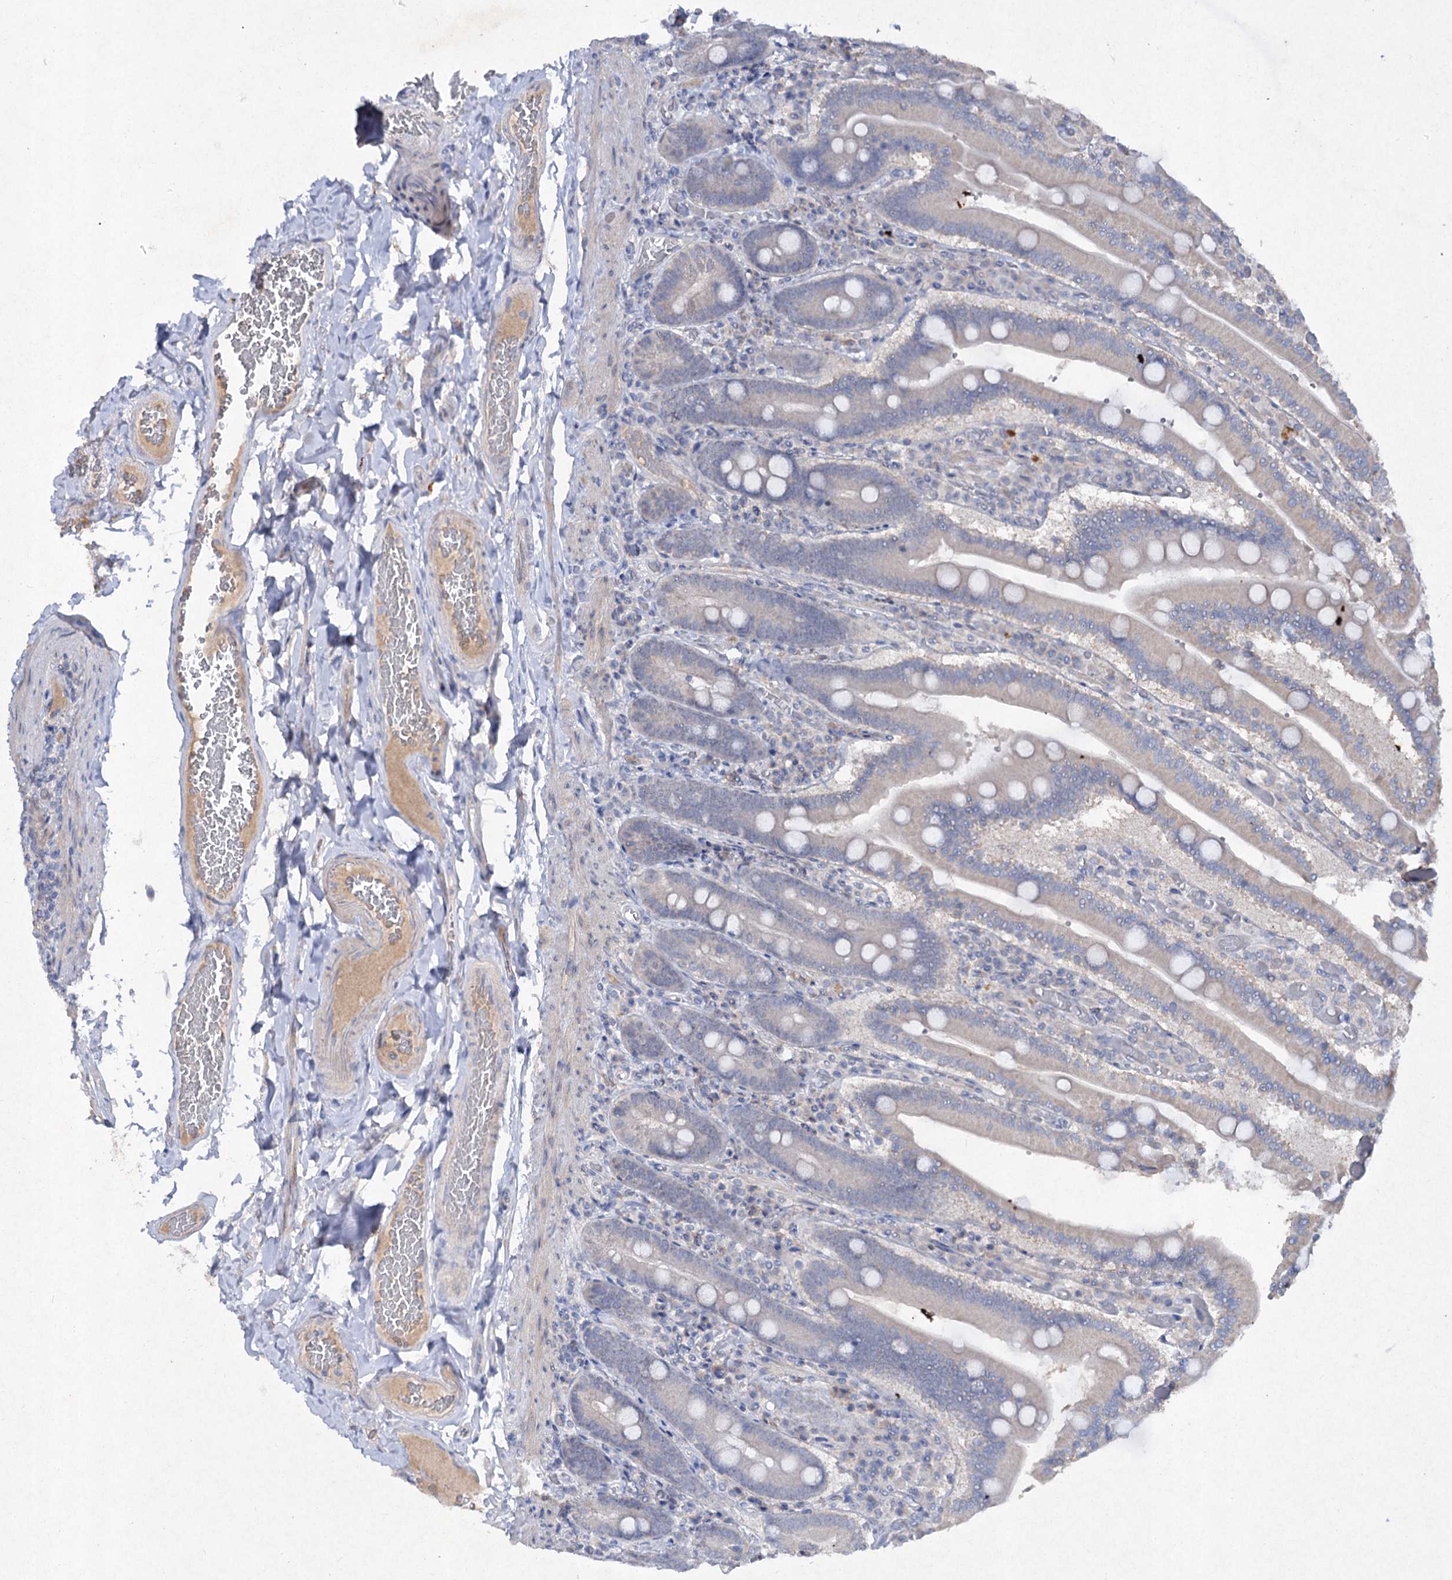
{"staining": {"intensity": "negative", "quantity": "none", "location": "none"}, "tissue": "duodenum", "cell_type": "Glandular cells", "image_type": "normal", "snomed": [{"axis": "morphology", "description": "Normal tissue, NOS"}, {"axis": "topography", "description": "Duodenum"}], "caption": "IHC micrograph of normal duodenum: duodenum stained with DAB (3,3'-diaminobenzidine) exhibits no significant protein expression in glandular cells. (Stains: DAB (3,3'-diaminobenzidine) IHC with hematoxylin counter stain, Microscopy: brightfield microscopy at high magnification).", "gene": "ATP4A", "patient": {"sex": "female", "age": 62}}